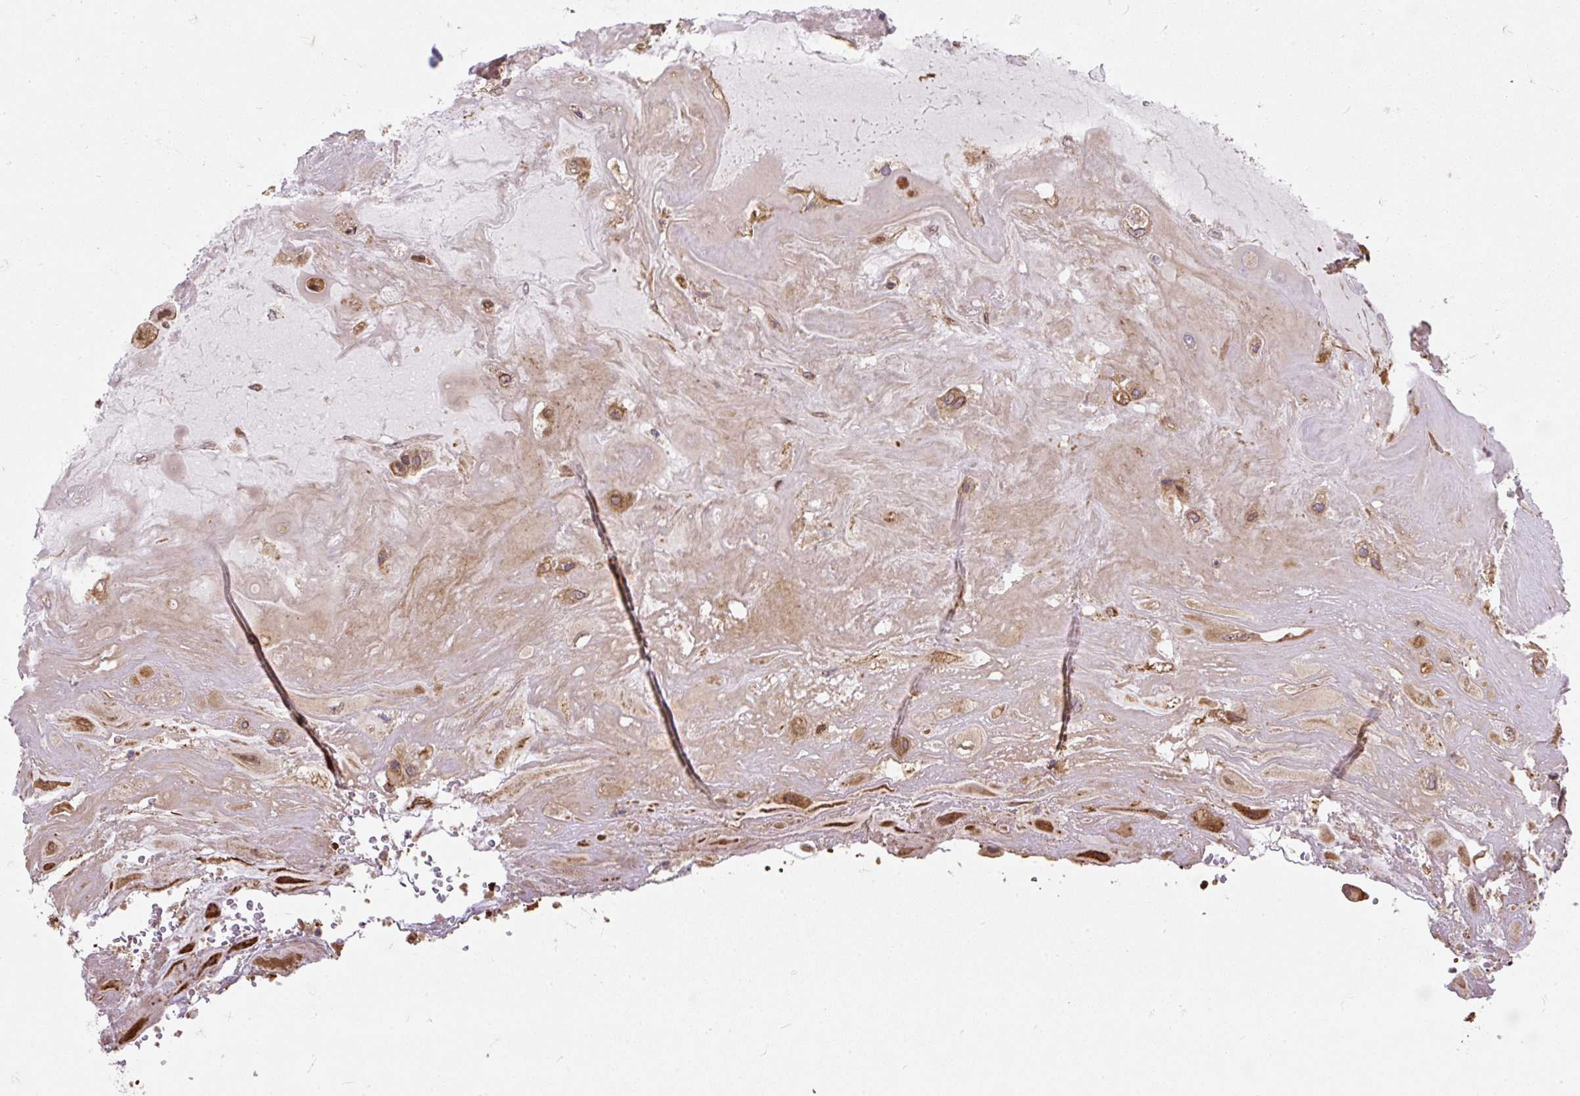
{"staining": {"intensity": "moderate", "quantity": ">75%", "location": "cytoplasmic/membranous"}, "tissue": "placenta", "cell_type": "Decidual cells", "image_type": "normal", "snomed": [{"axis": "morphology", "description": "Normal tissue, NOS"}, {"axis": "topography", "description": "Placenta"}], "caption": "Placenta was stained to show a protein in brown. There is medium levels of moderate cytoplasmic/membranous expression in about >75% of decidual cells. (brown staining indicates protein expression, while blue staining denotes nuclei).", "gene": "PUS7L", "patient": {"sex": "female", "age": 32}}